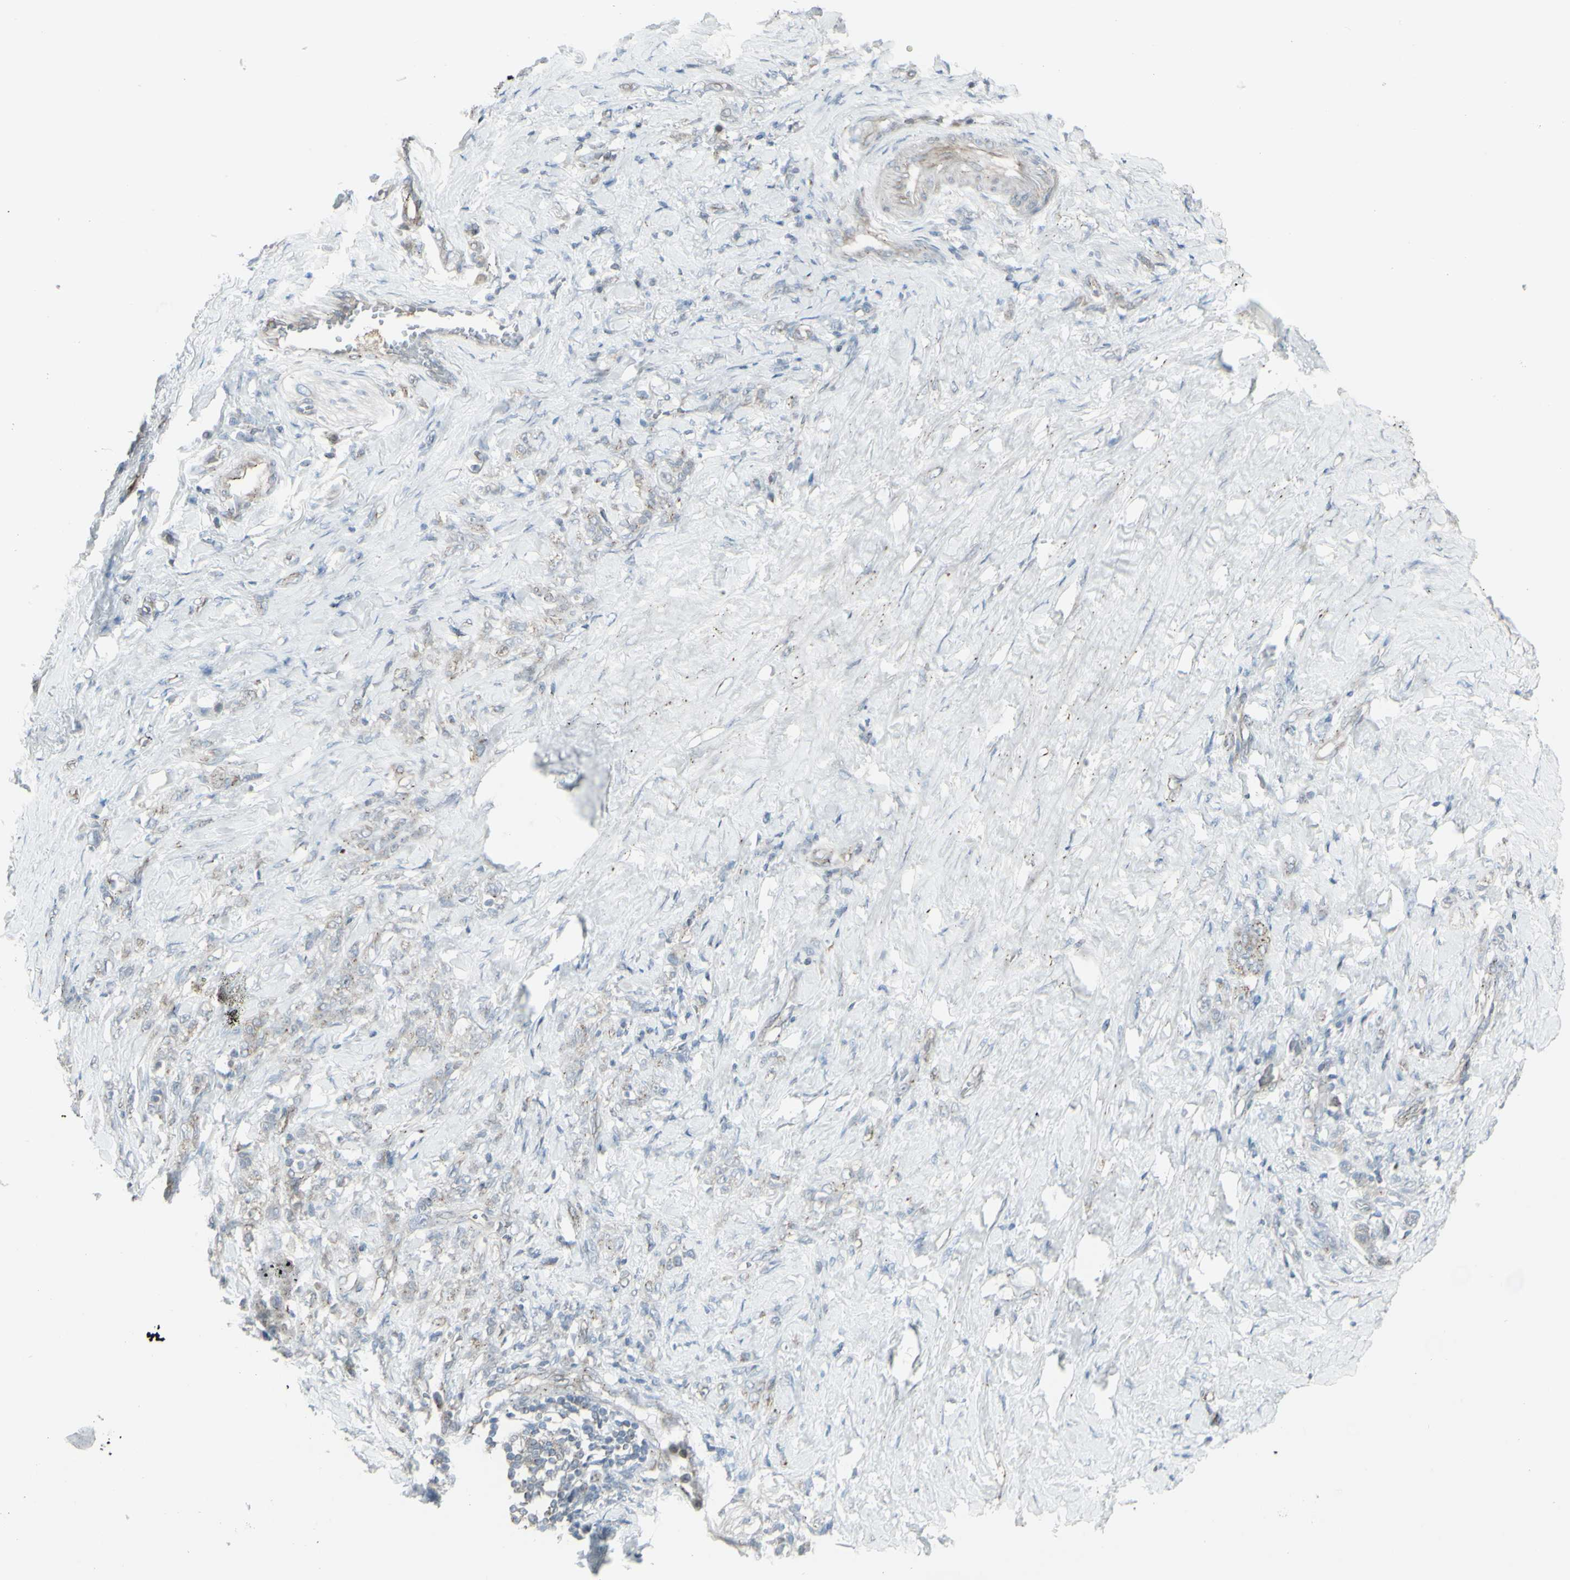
{"staining": {"intensity": "negative", "quantity": "none", "location": "none"}, "tissue": "stomach cancer", "cell_type": "Tumor cells", "image_type": "cancer", "snomed": [{"axis": "morphology", "description": "Adenocarcinoma, NOS"}, {"axis": "topography", "description": "Stomach"}], "caption": "This is a photomicrograph of immunohistochemistry (IHC) staining of adenocarcinoma (stomach), which shows no staining in tumor cells.", "gene": "GALNT6", "patient": {"sex": "male", "age": 82}}